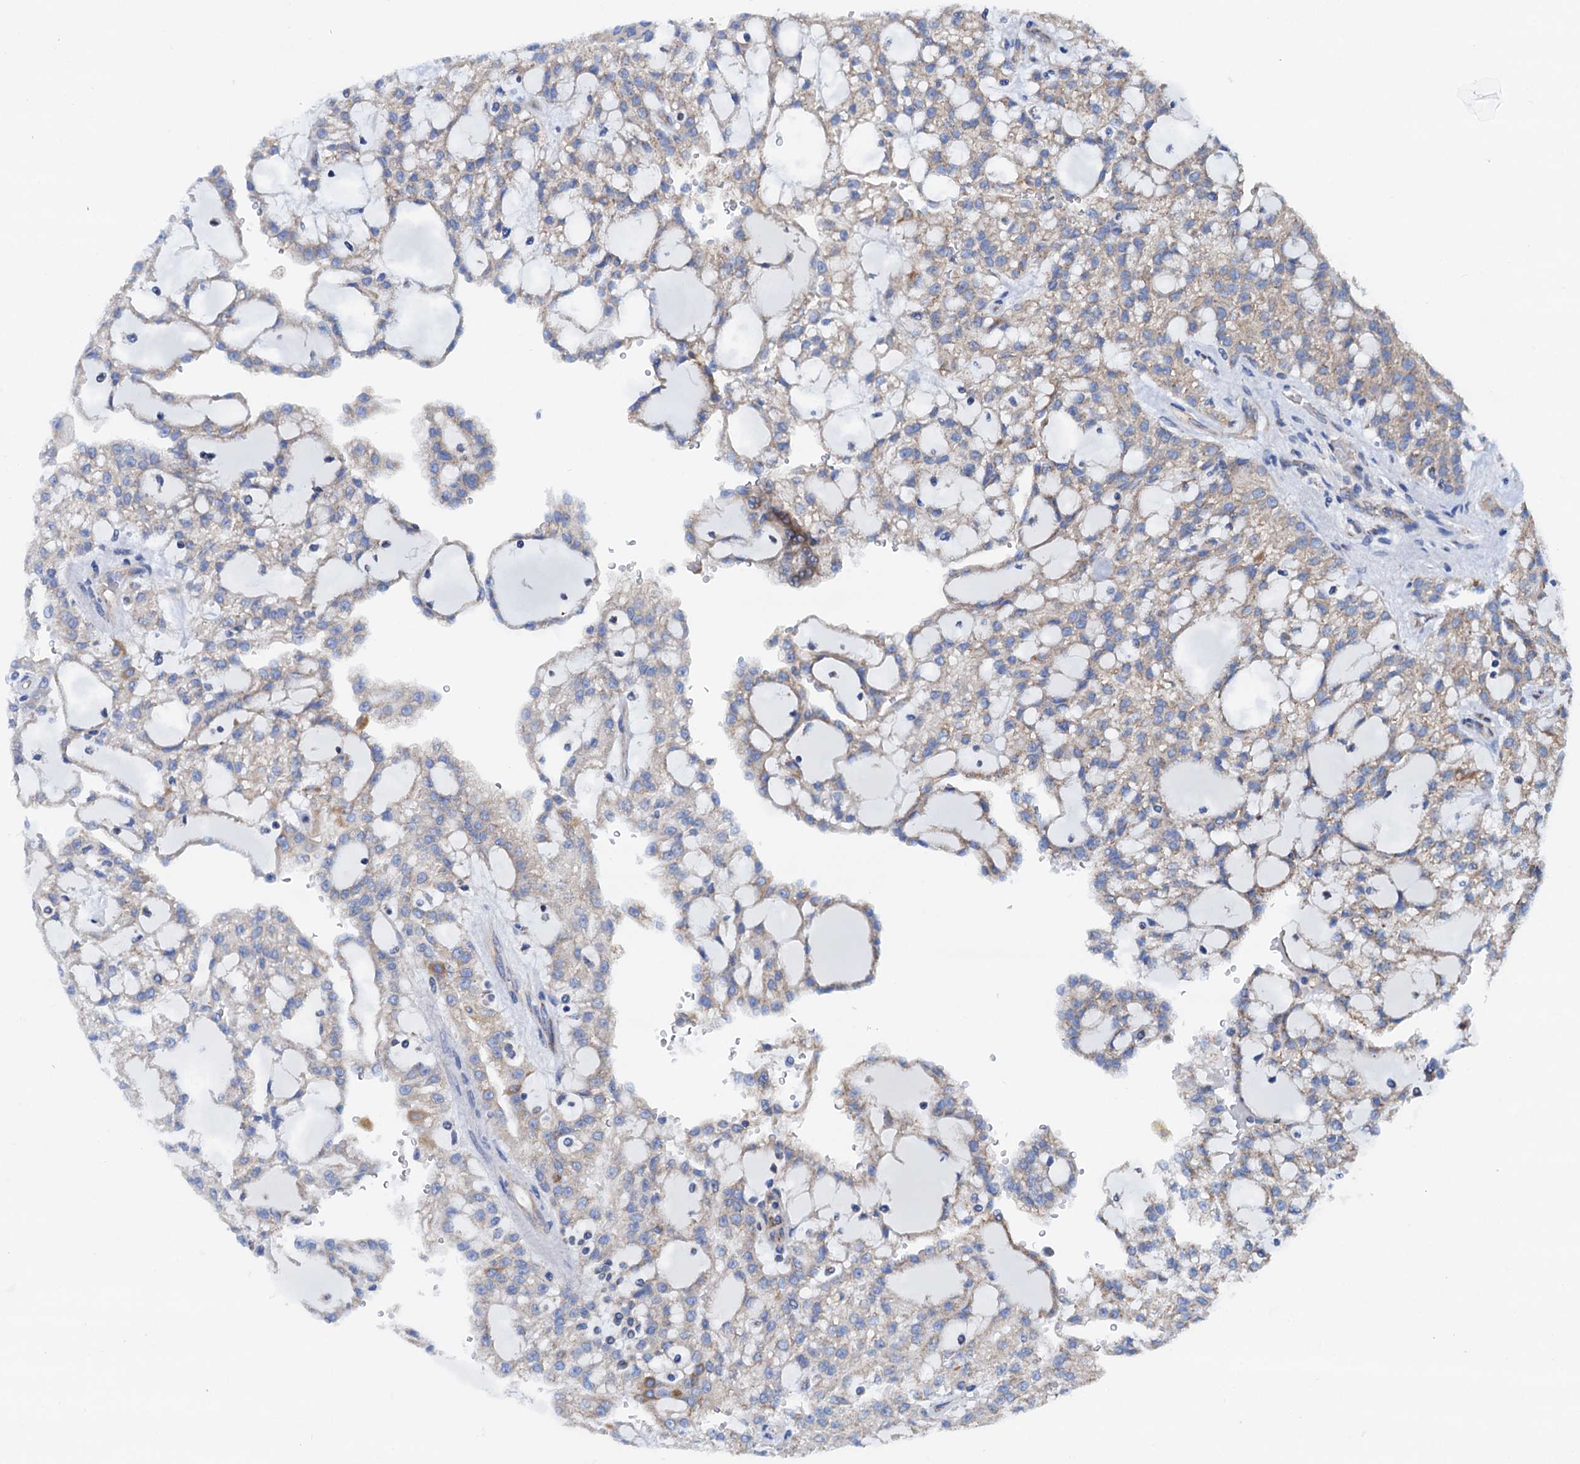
{"staining": {"intensity": "weak", "quantity": "<25%", "location": "cytoplasmic/membranous"}, "tissue": "renal cancer", "cell_type": "Tumor cells", "image_type": "cancer", "snomed": [{"axis": "morphology", "description": "Adenocarcinoma, NOS"}, {"axis": "topography", "description": "Kidney"}], "caption": "An IHC histopathology image of renal cancer is shown. There is no staining in tumor cells of renal cancer.", "gene": "RASSF9", "patient": {"sex": "male", "age": 63}}